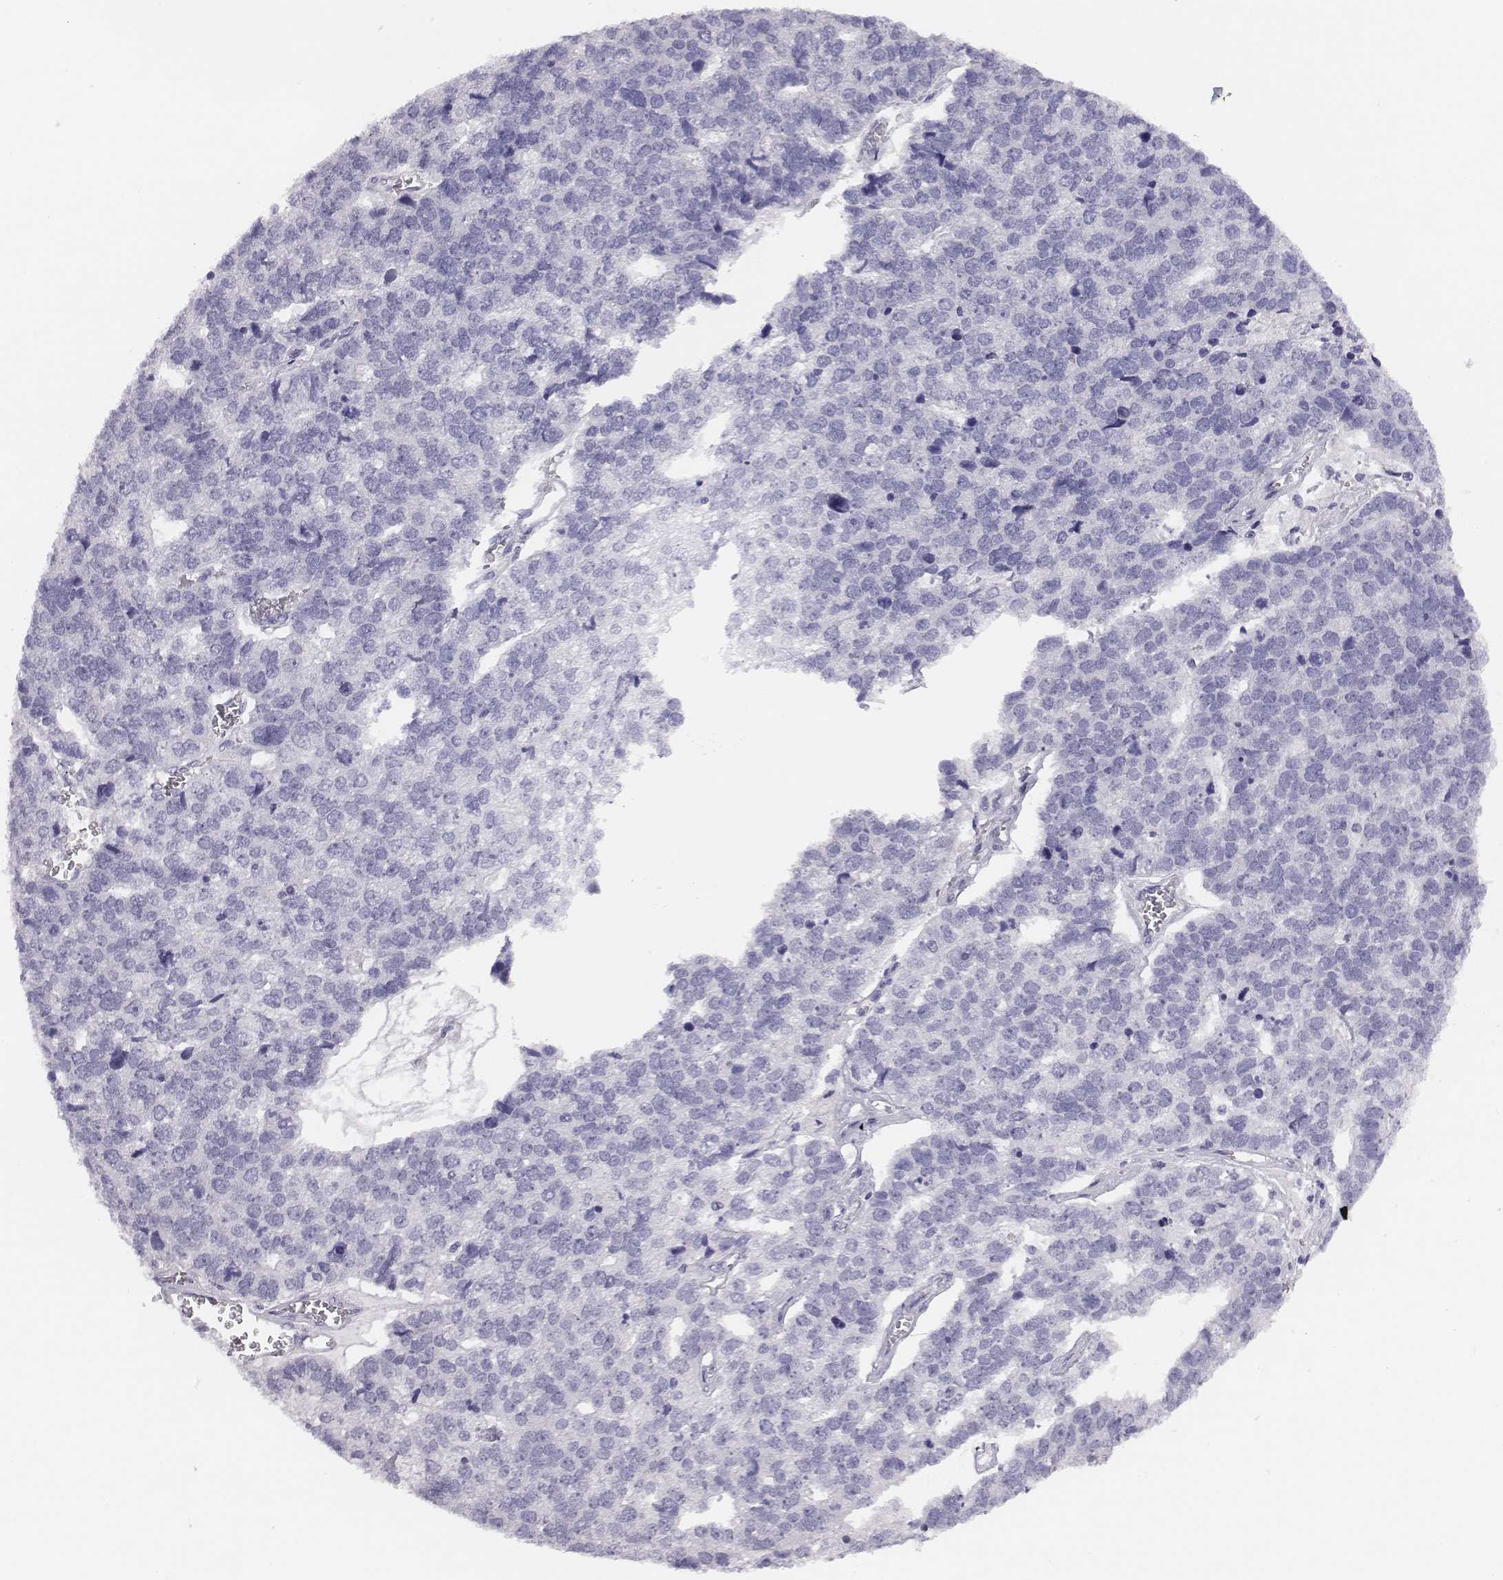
{"staining": {"intensity": "negative", "quantity": "none", "location": "none"}, "tissue": "stomach cancer", "cell_type": "Tumor cells", "image_type": "cancer", "snomed": [{"axis": "morphology", "description": "Adenocarcinoma, NOS"}, {"axis": "topography", "description": "Stomach"}], "caption": "Tumor cells are negative for brown protein staining in stomach adenocarcinoma. (Immunohistochemistry, brightfield microscopy, high magnification).", "gene": "ACOD1", "patient": {"sex": "male", "age": 69}}